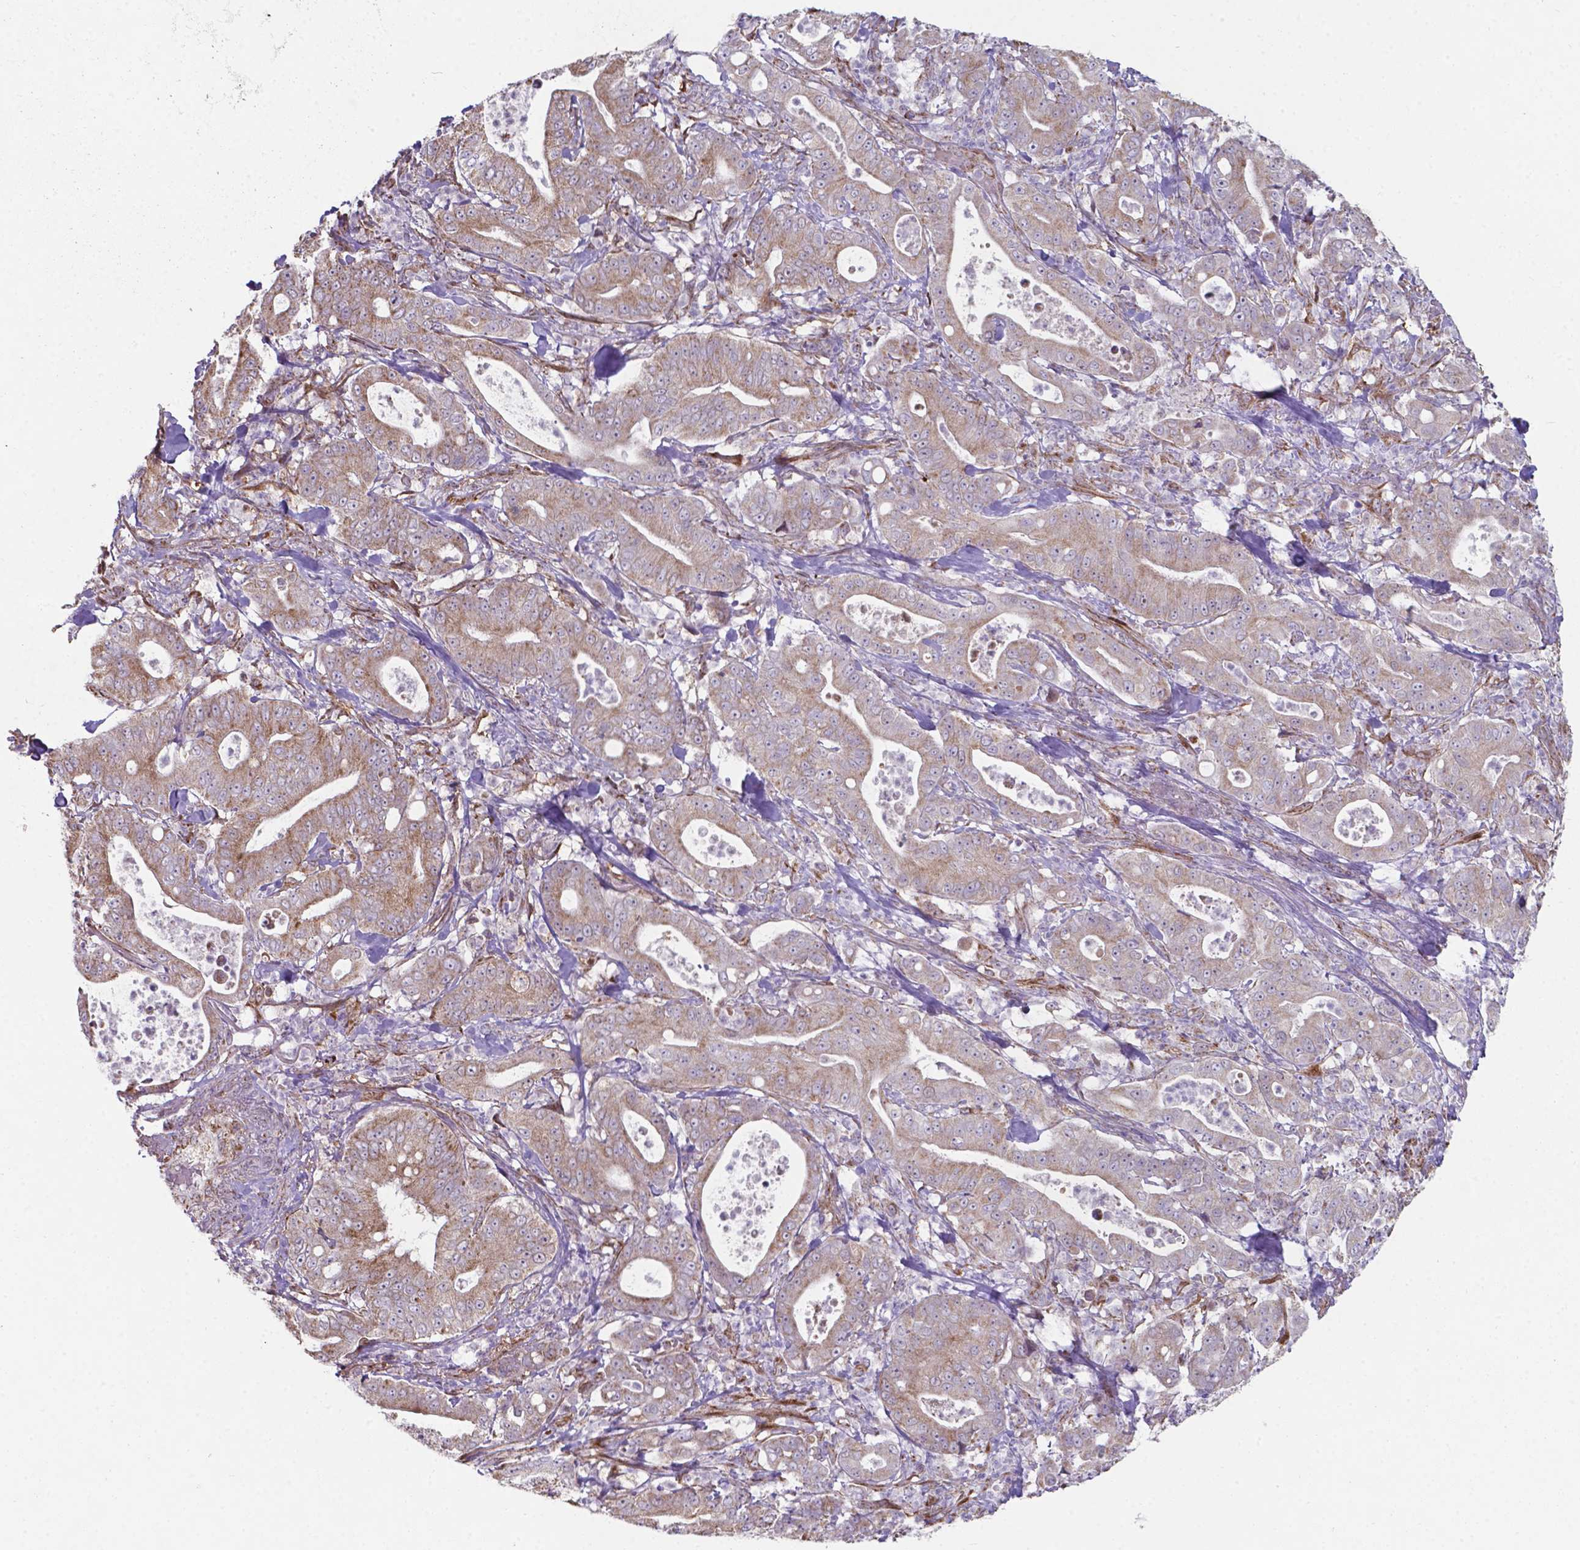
{"staining": {"intensity": "moderate", "quantity": ">75%", "location": "cytoplasmic/membranous"}, "tissue": "pancreatic cancer", "cell_type": "Tumor cells", "image_type": "cancer", "snomed": [{"axis": "morphology", "description": "Adenocarcinoma, NOS"}, {"axis": "topography", "description": "Pancreas"}], "caption": "A brown stain shows moderate cytoplasmic/membranous expression of a protein in pancreatic adenocarcinoma tumor cells.", "gene": "FAM114A1", "patient": {"sex": "male", "age": 71}}